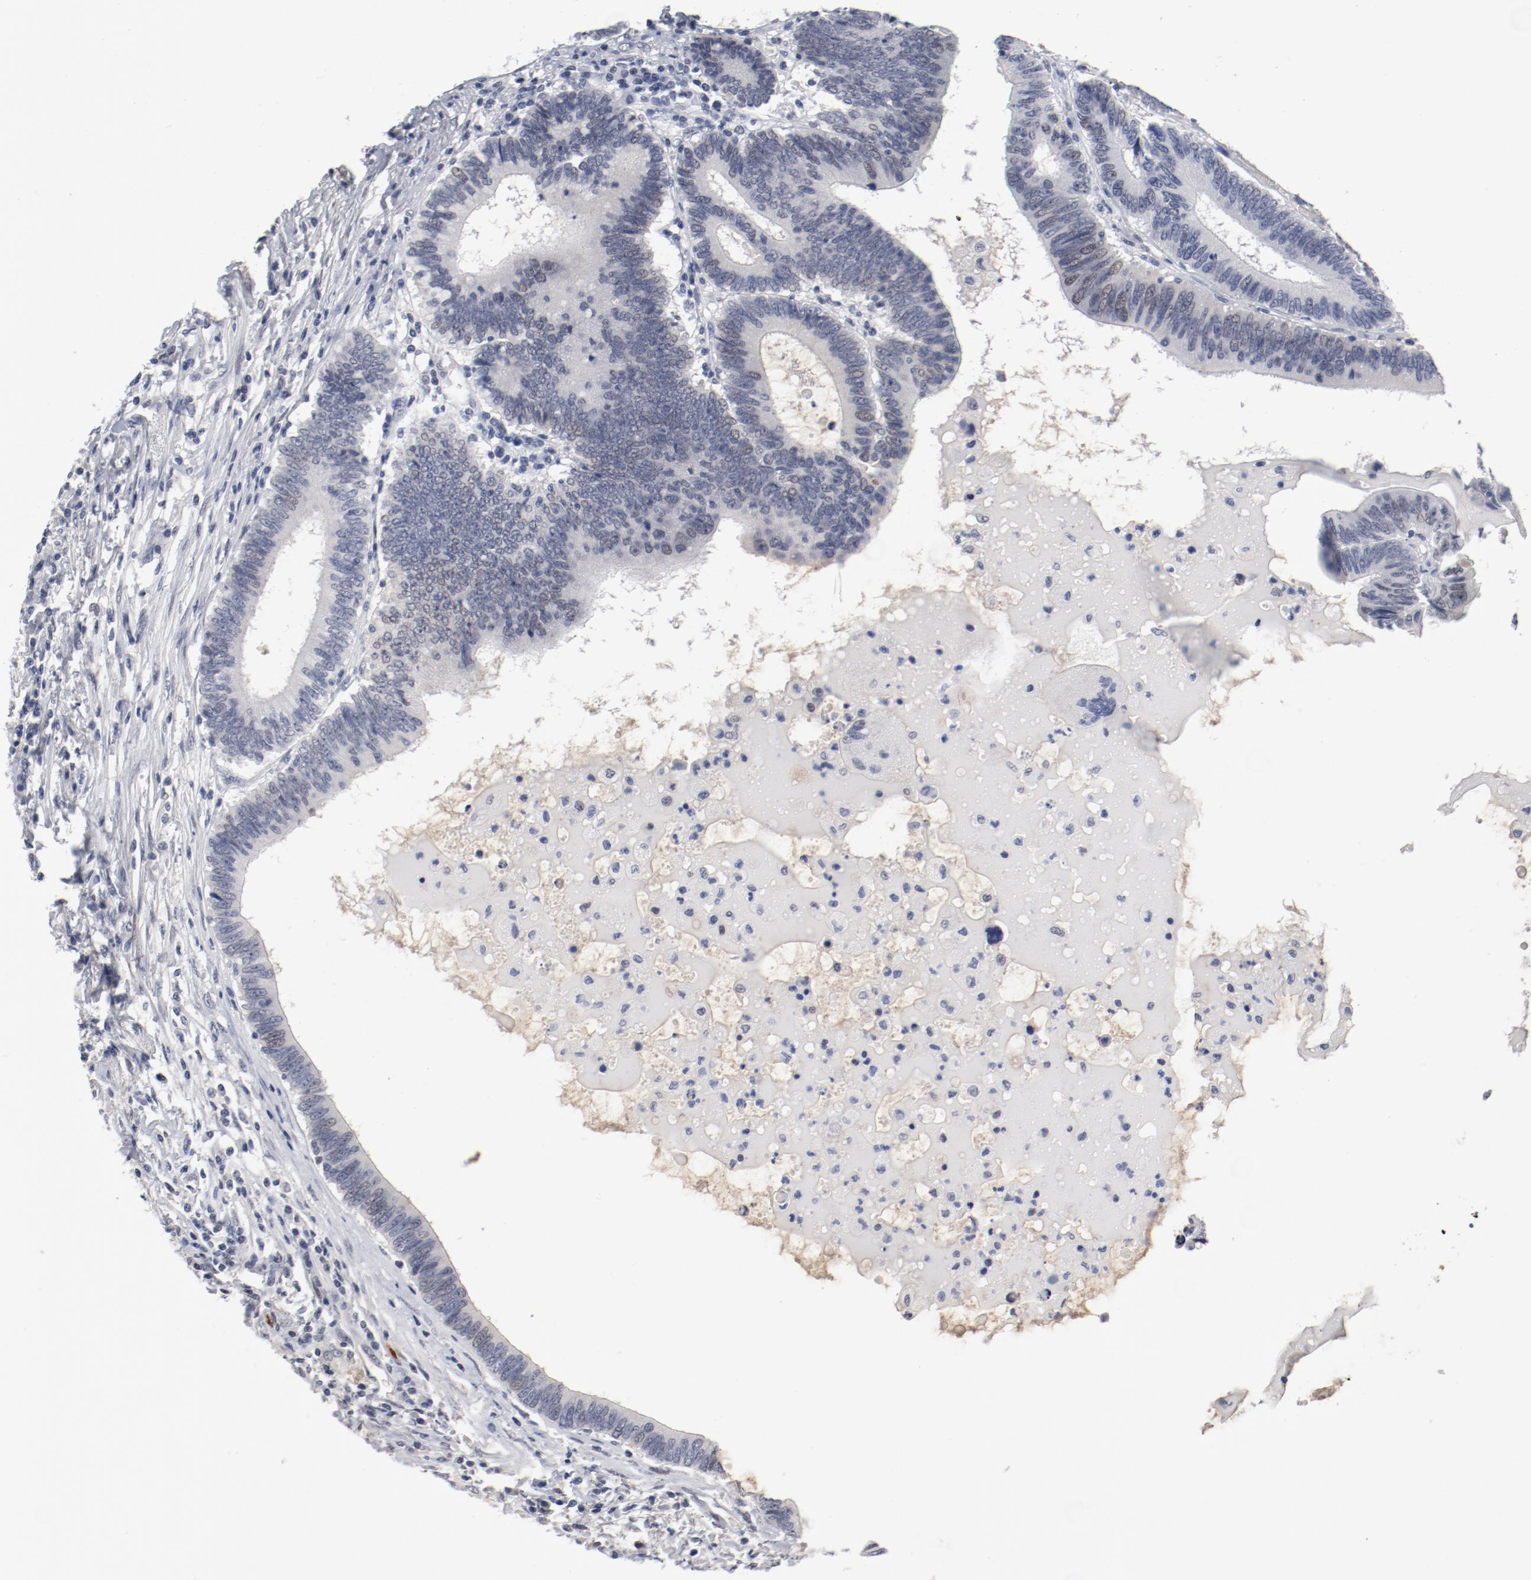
{"staining": {"intensity": "negative", "quantity": "none", "location": "none"}, "tissue": "colorectal cancer", "cell_type": "Tumor cells", "image_type": "cancer", "snomed": [{"axis": "morphology", "description": "Adenocarcinoma, NOS"}, {"axis": "topography", "description": "Colon"}], "caption": "Tumor cells are negative for protein expression in human colorectal cancer (adenocarcinoma). (DAB immunohistochemistry, high magnification).", "gene": "ANKLE2", "patient": {"sex": "female", "age": 78}}